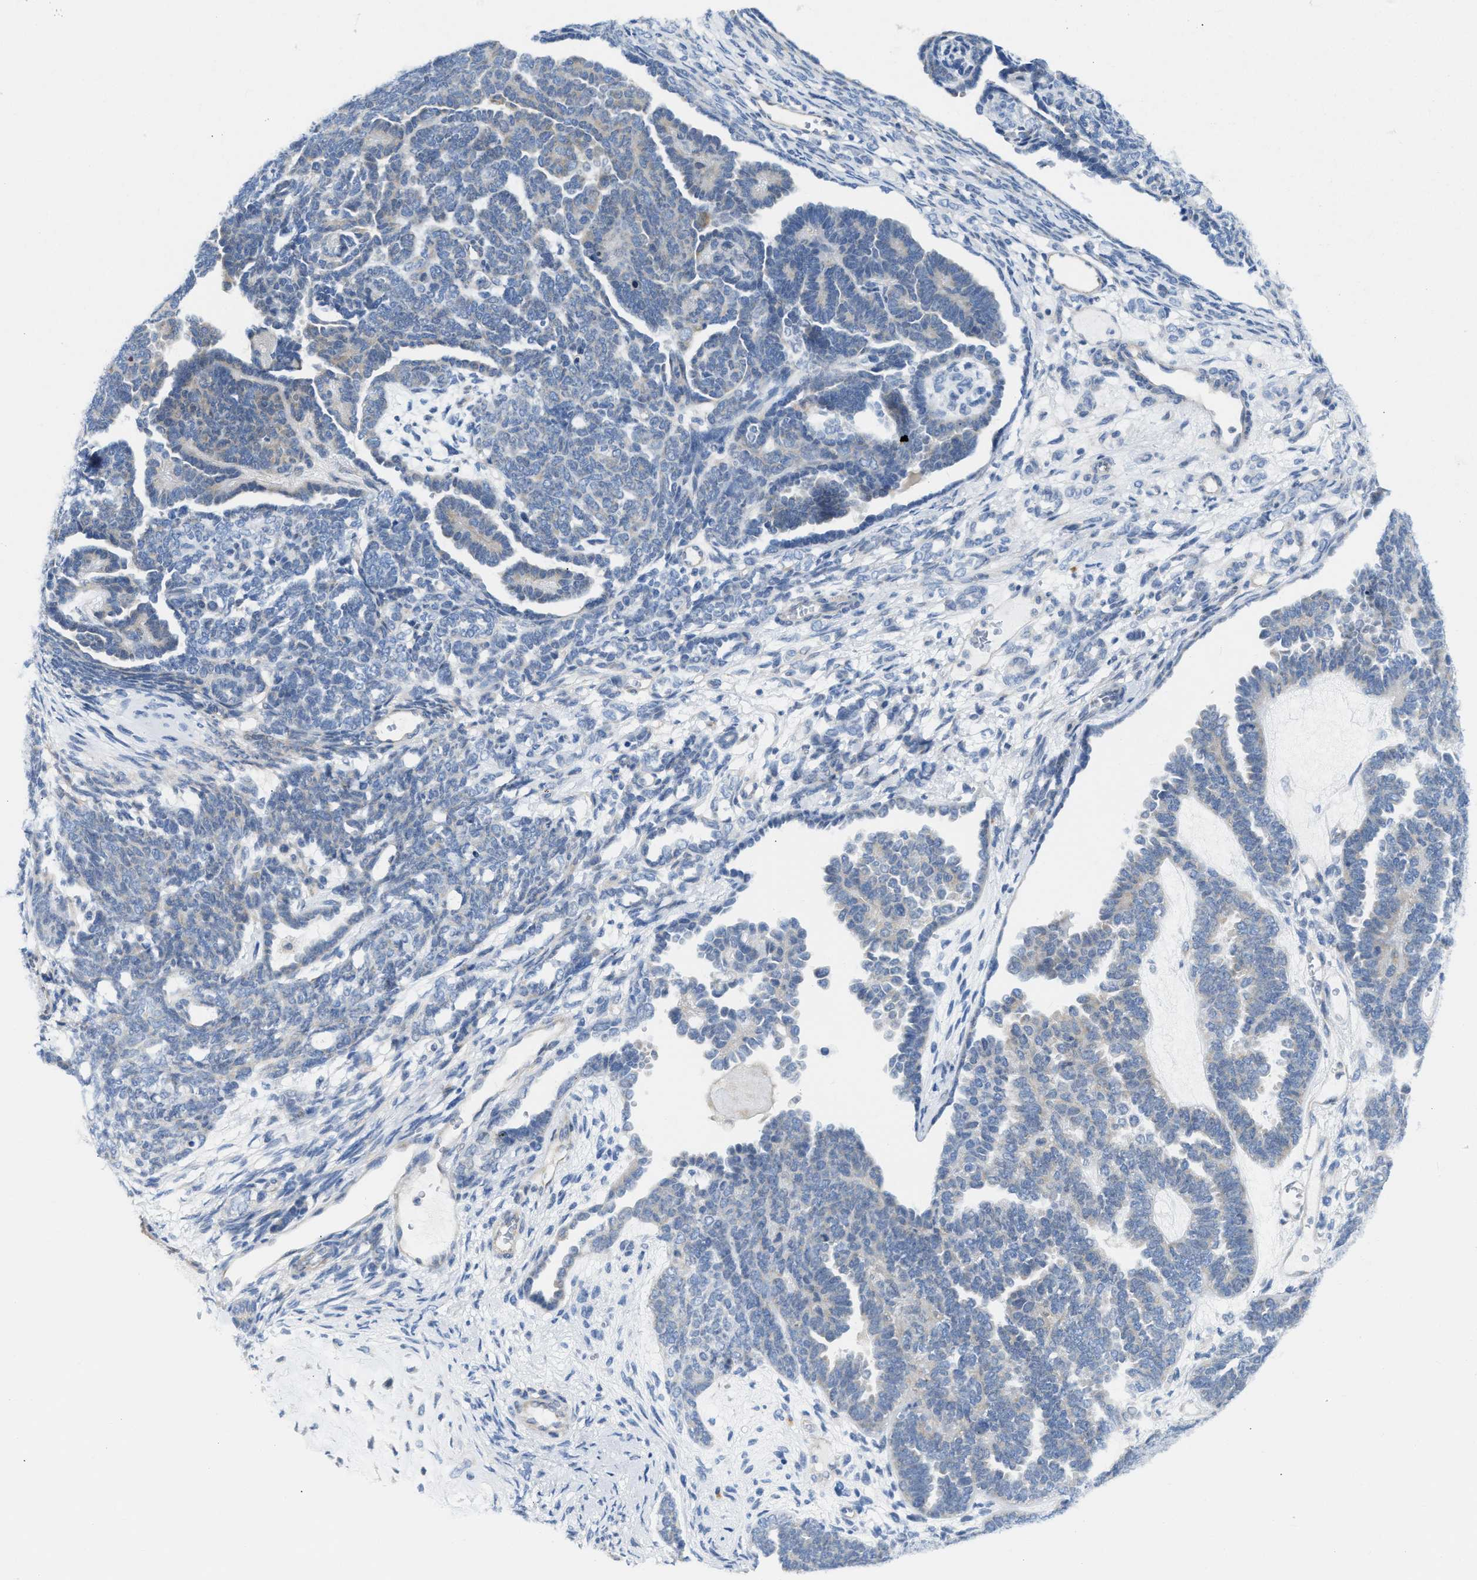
{"staining": {"intensity": "weak", "quantity": "<25%", "location": "cytoplasmic/membranous"}, "tissue": "endometrial cancer", "cell_type": "Tumor cells", "image_type": "cancer", "snomed": [{"axis": "morphology", "description": "Neoplasm, malignant, NOS"}, {"axis": "topography", "description": "Endometrium"}], "caption": "Endometrial cancer (neoplasm (malignant)) was stained to show a protein in brown. There is no significant expression in tumor cells.", "gene": "FHL1", "patient": {"sex": "female", "age": 74}}